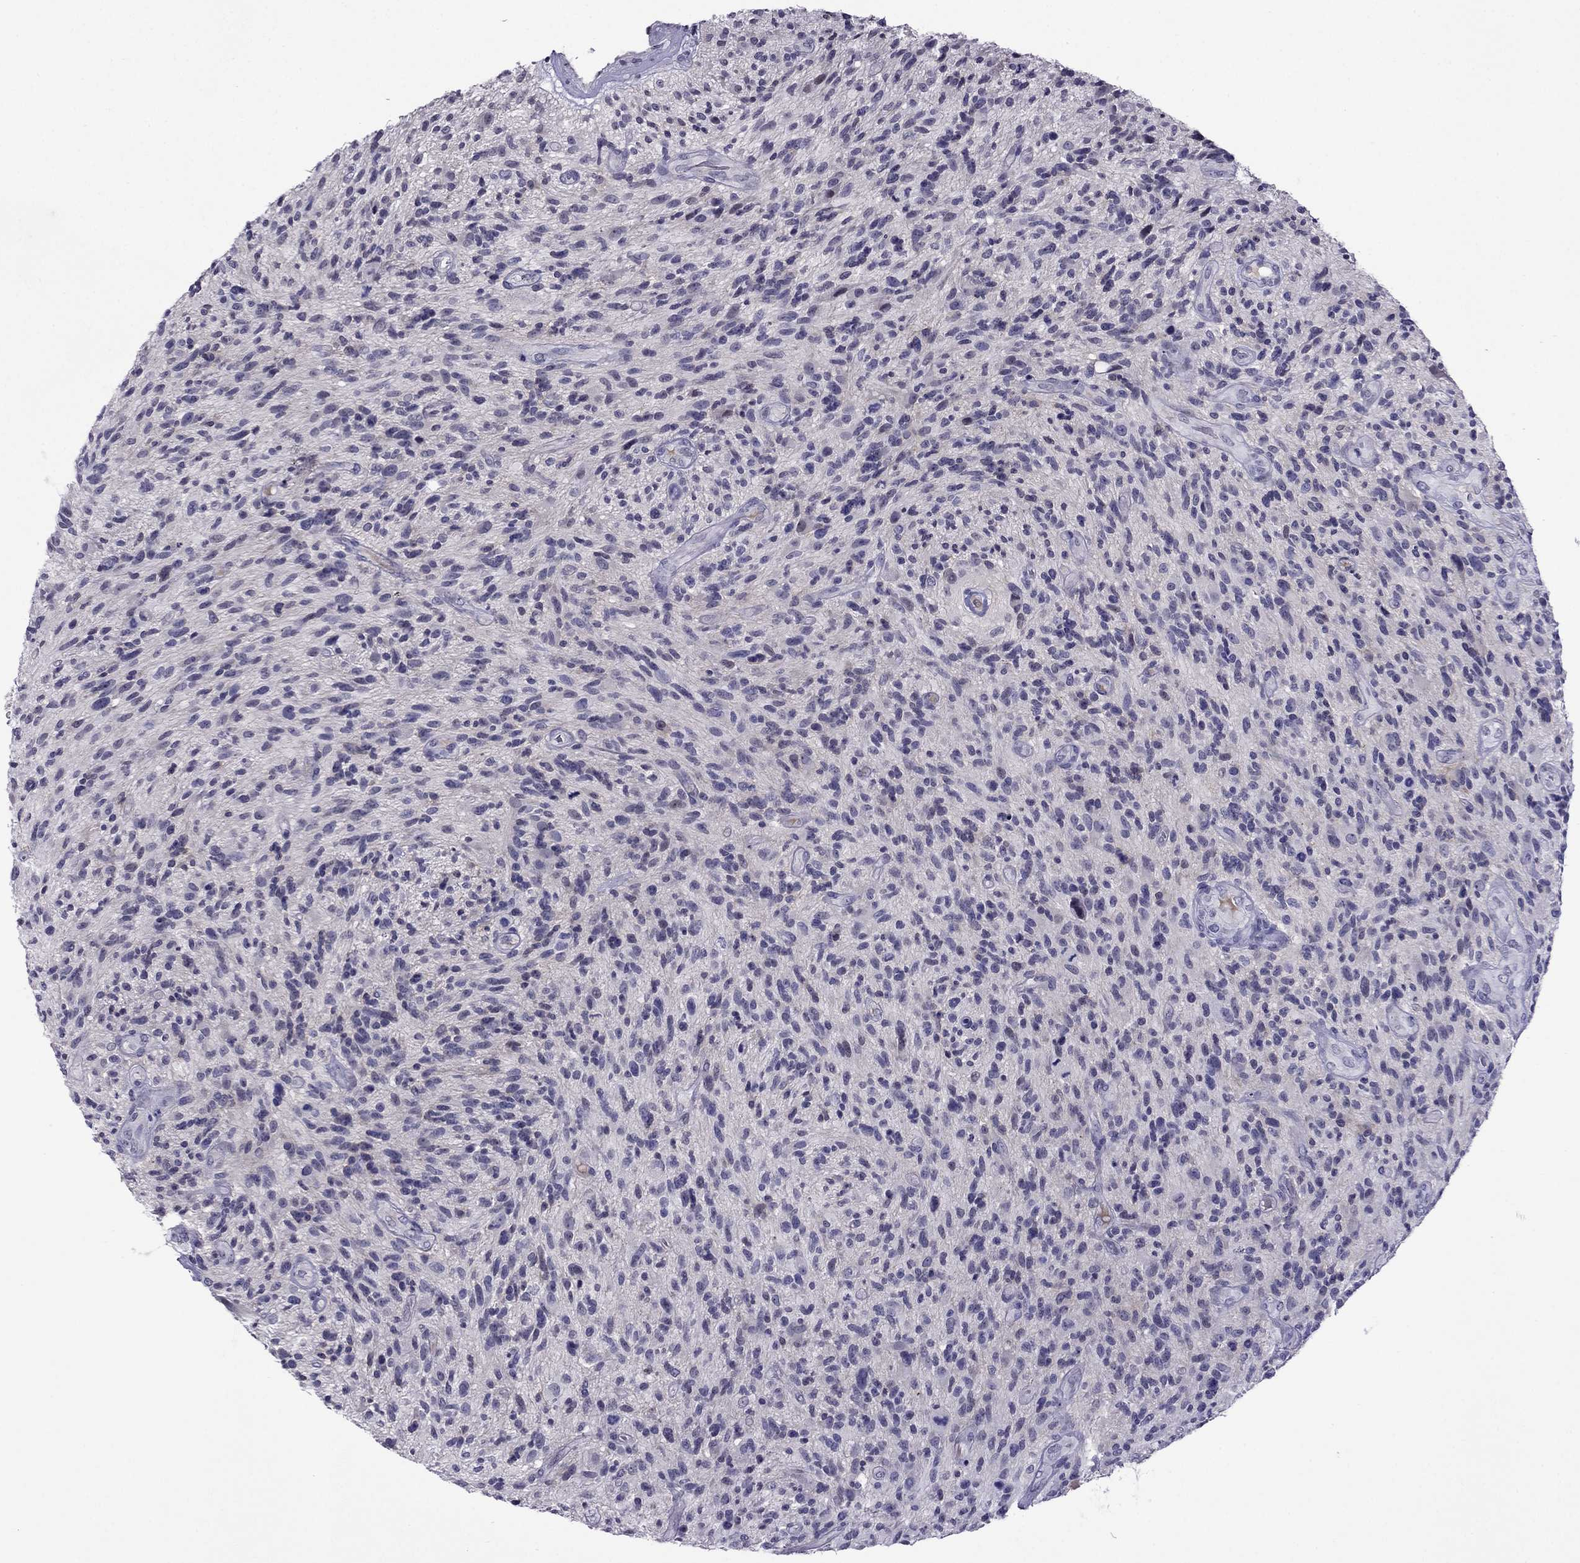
{"staining": {"intensity": "negative", "quantity": "none", "location": "none"}, "tissue": "glioma", "cell_type": "Tumor cells", "image_type": "cancer", "snomed": [{"axis": "morphology", "description": "Glioma, malignant, High grade"}, {"axis": "topography", "description": "Brain"}], "caption": "There is no significant staining in tumor cells of glioma.", "gene": "SPTBN4", "patient": {"sex": "male", "age": 47}}